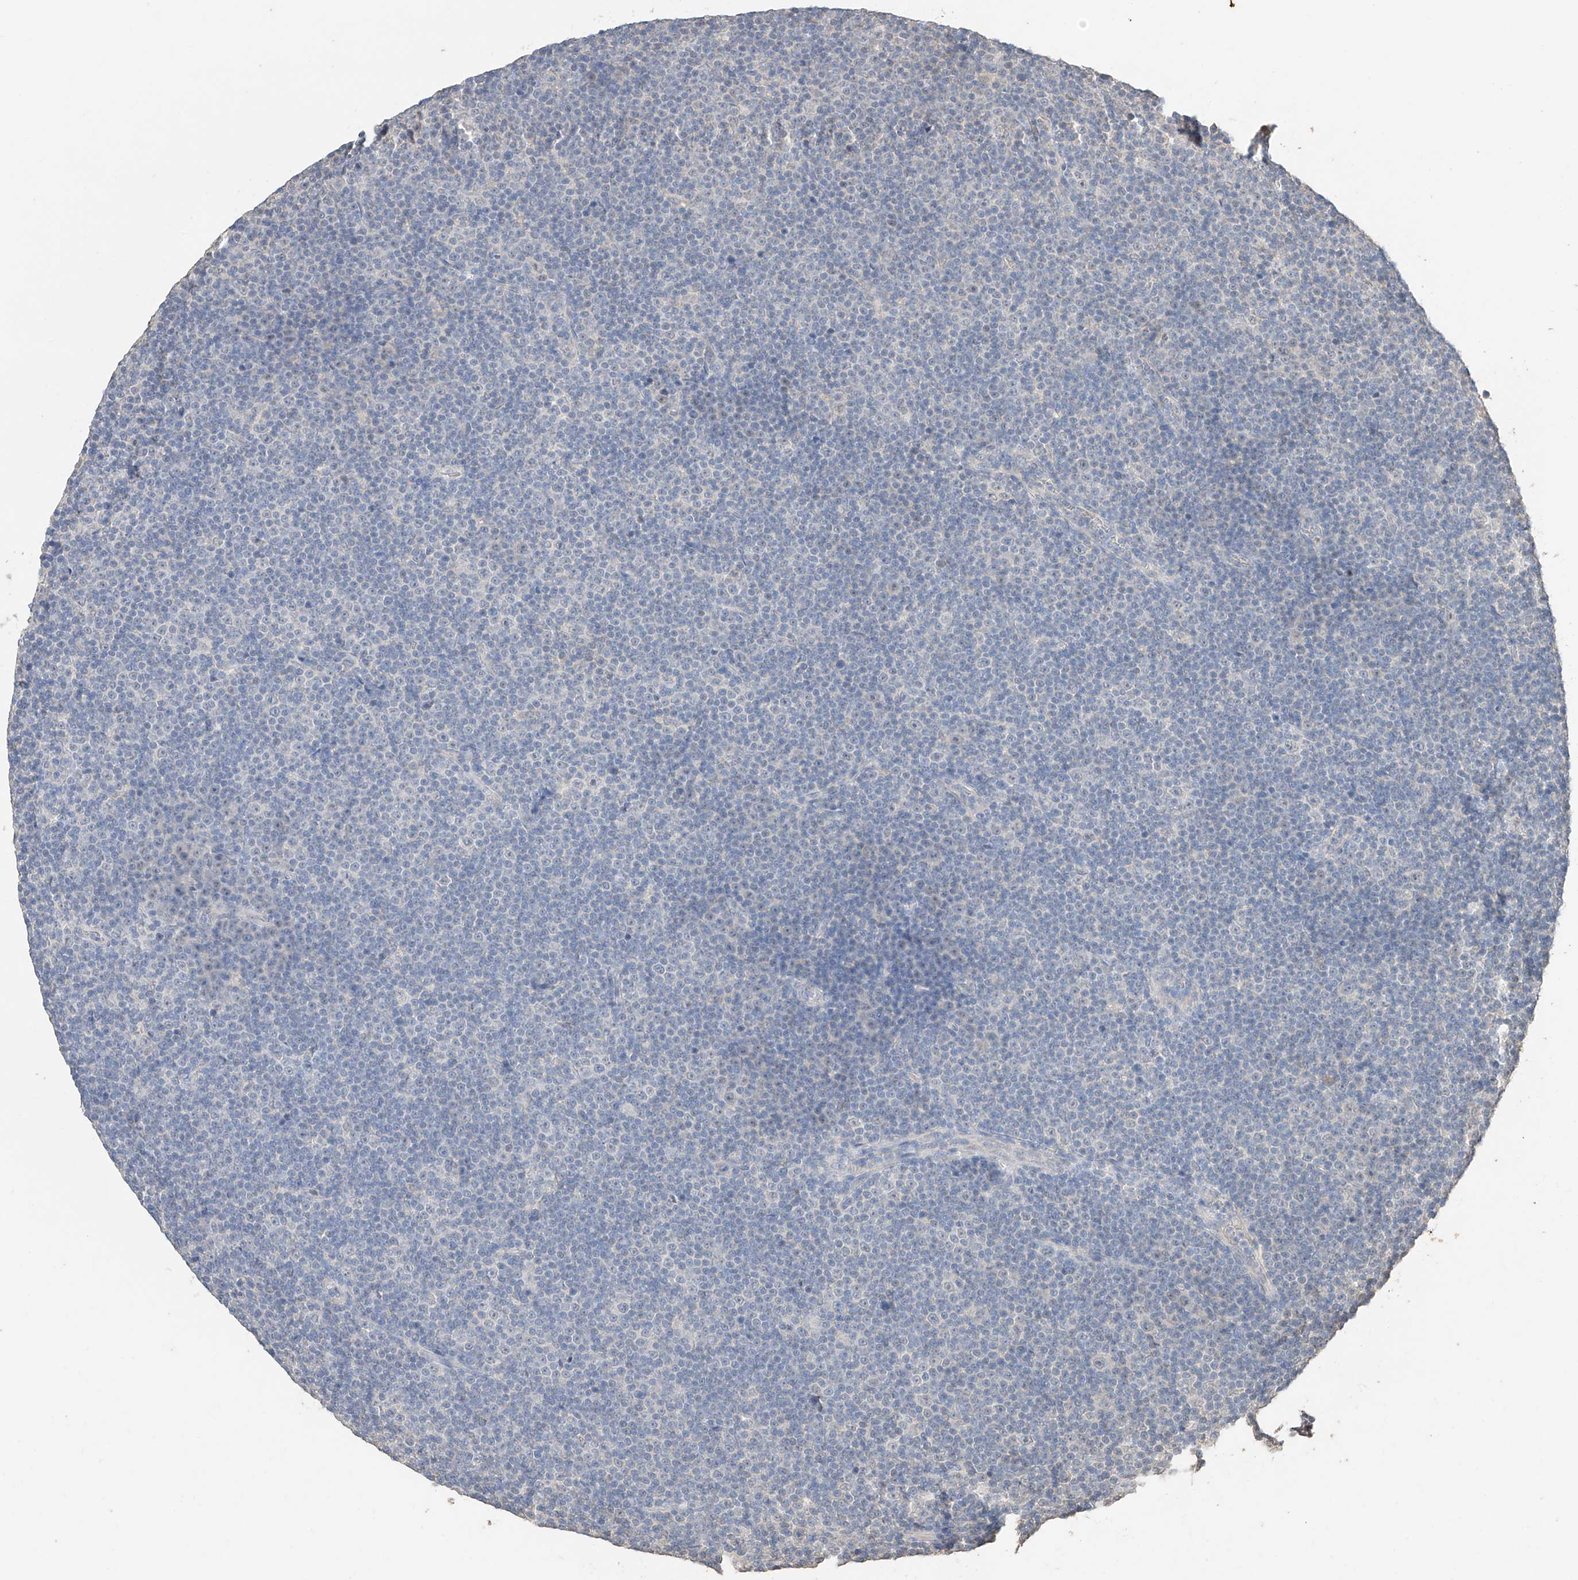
{"staining": {"intensity": "negative", "quantity": "none", "location": "none"}, "tissue": "lymphoma", "cell_type": "Tumor cells", "image_type": "cancer", "snomed": [{"axis": "morphology", "description": "Malignant lymphoma, non-Hodgkin's type, Low grade"}, {"axis": "topography", "description": "Lymph node"}], "caption": "The immunohistochemistry image has no significant expression in tumor cells of malignant lymphoma, non-Hodgkin's type (low-grade) tissue.", "gene": "IL22RA2", "patient": {"sex": "female", "age": 67}}